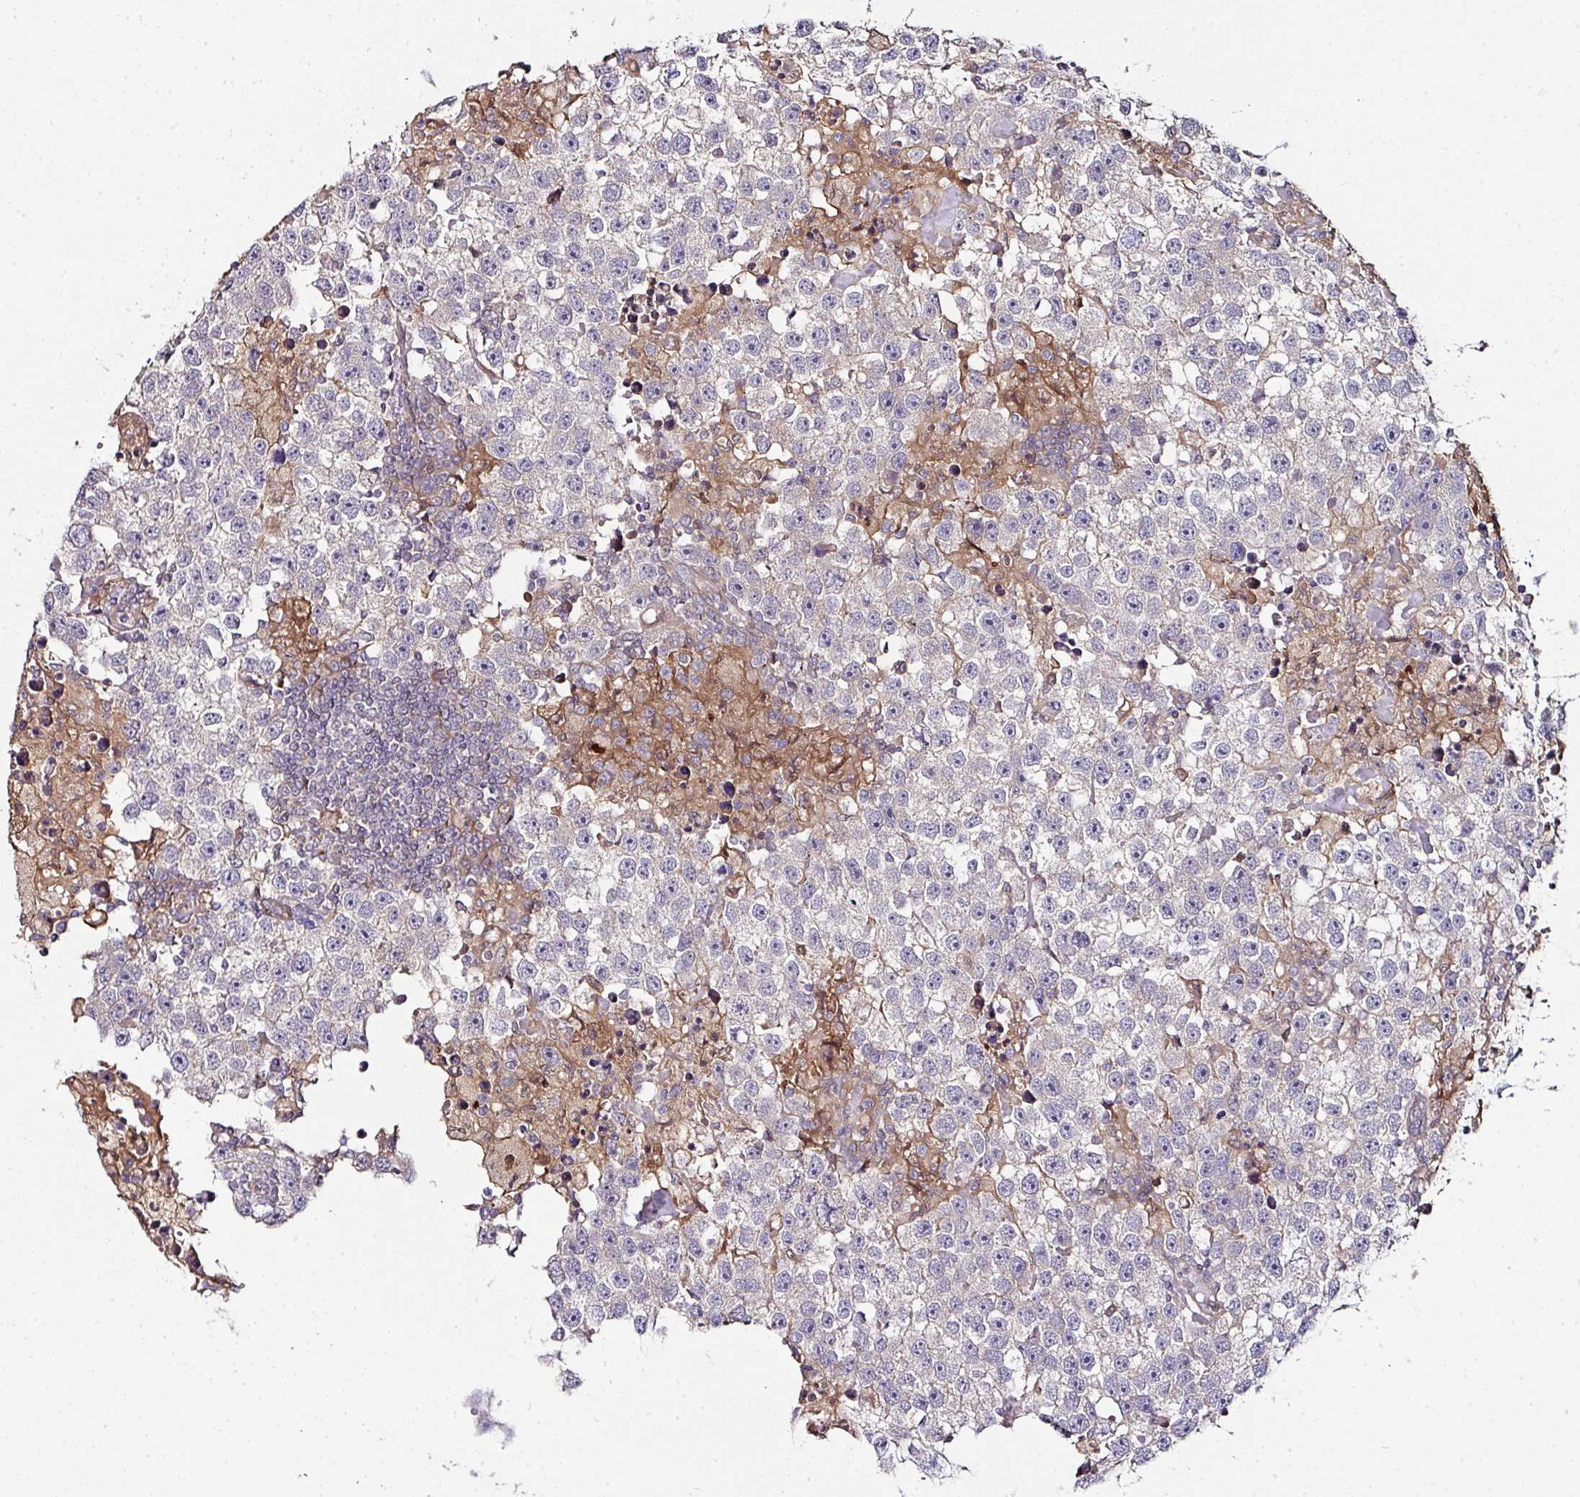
{"staining": {"intensity": "negative", "quantity": "none", "location": "none"}, "tissue": "testis cancer", "cell_type": "Tumor cells", "image_type": "cancer", "snomed": [{"axis": "morphology", "description": "Carcinoma, Embryonal, NOS"}, {"axis": "topography", "description": "Testis"}], "caption": "The immunohistochemistry (IHC) micrograph has no significant staining in tumor cells of testis cancer tissue.", "gene": "CTDSP2", "patient": {"sex": "male", "age": 83}}